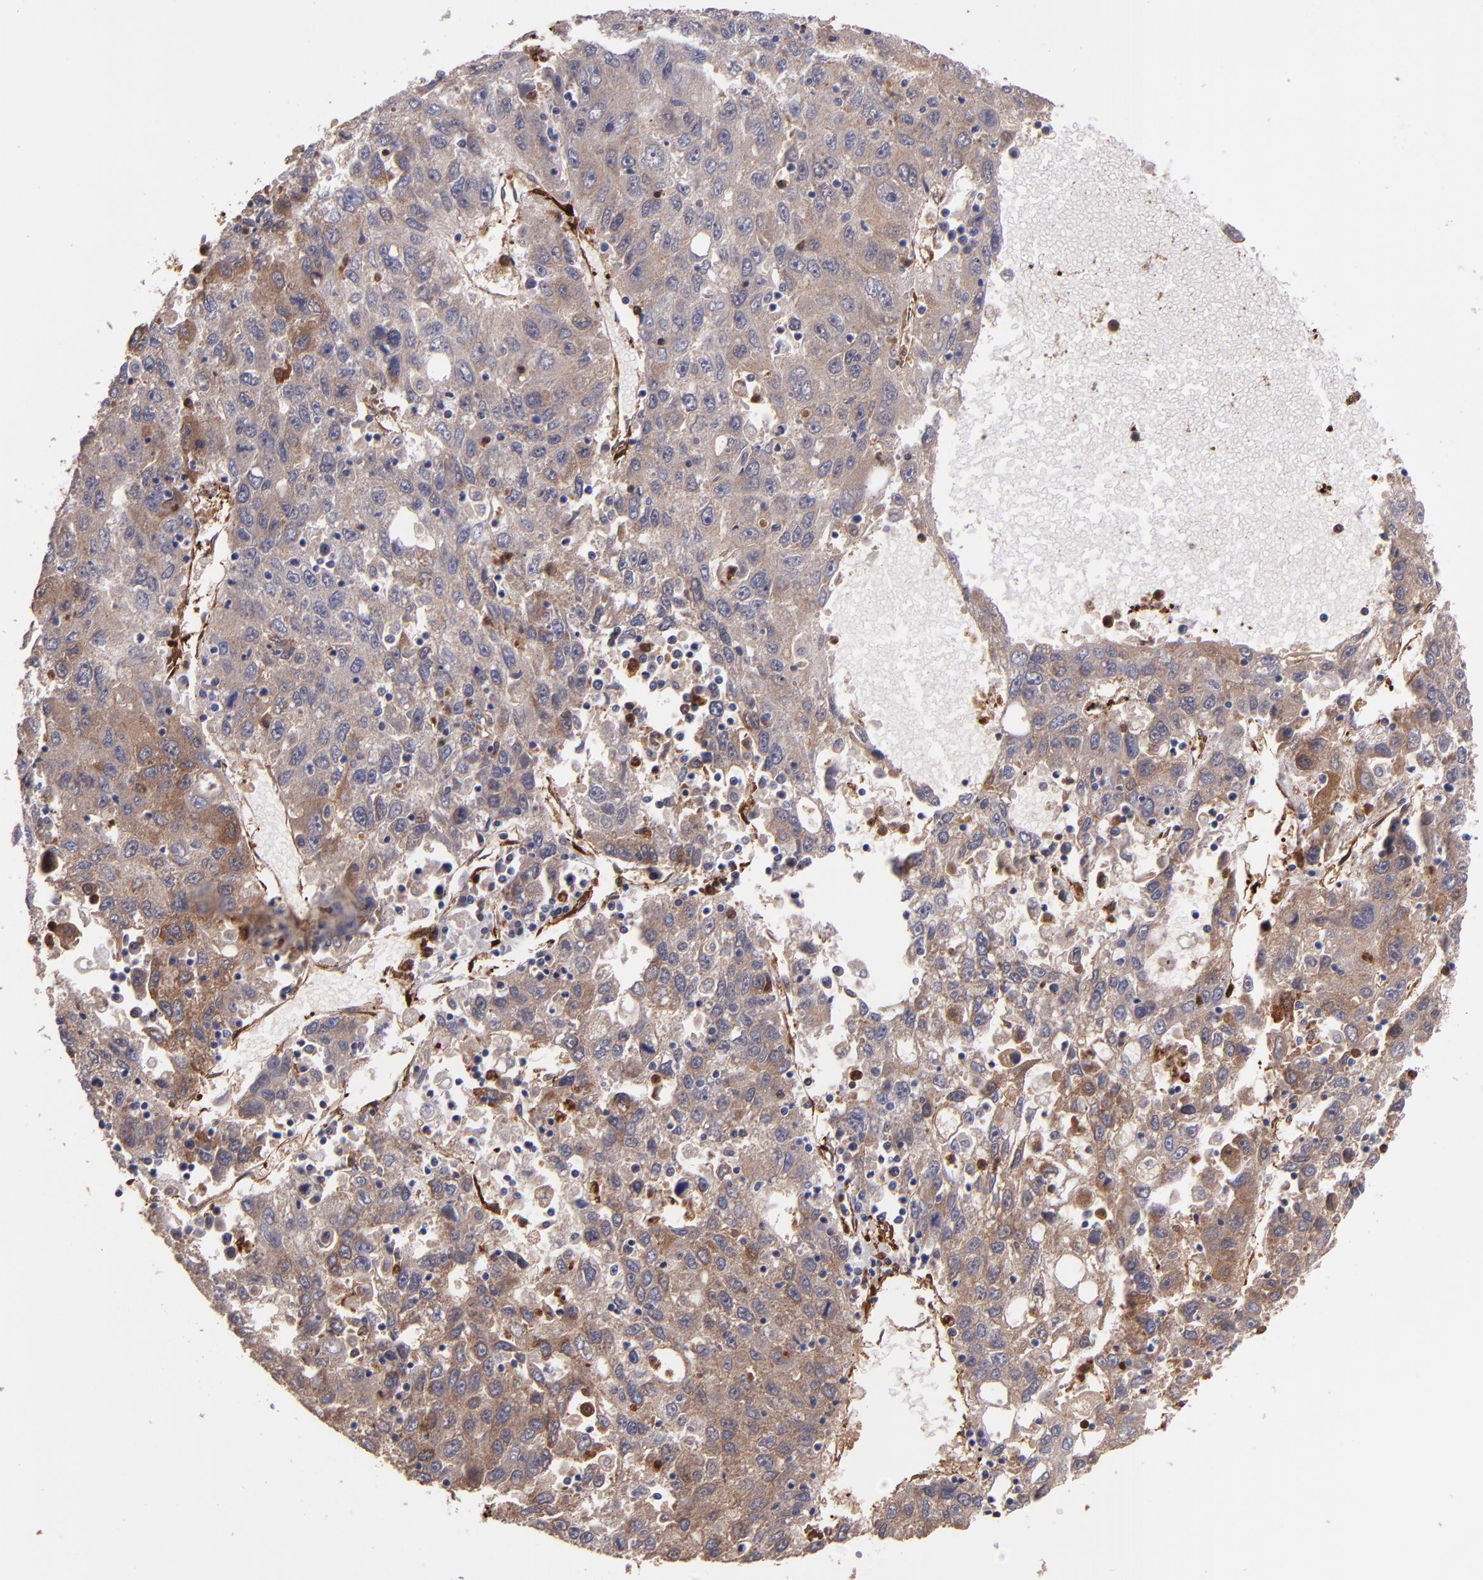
{"staining": {"intensity": "weak", "quantity": ">75%", "location": "cytoplasmic/membranous"}, "tissue": "liver cancer", "cell_type": "Tumor cells", "image_type": "cancer", "snomed": [{"axis": "morphology", "description": "Carcinoma, Hepatocellular, NOS"}, {"axis": "topography", "description": "Liver"}], "caption": "Immunohistochemical staining of liver cancer shows weak cytoplasmic/membranous protein staining in about >75% of tumor cells.", "gene": "VCL", "patient": {"sex": "male", "age": 49}}